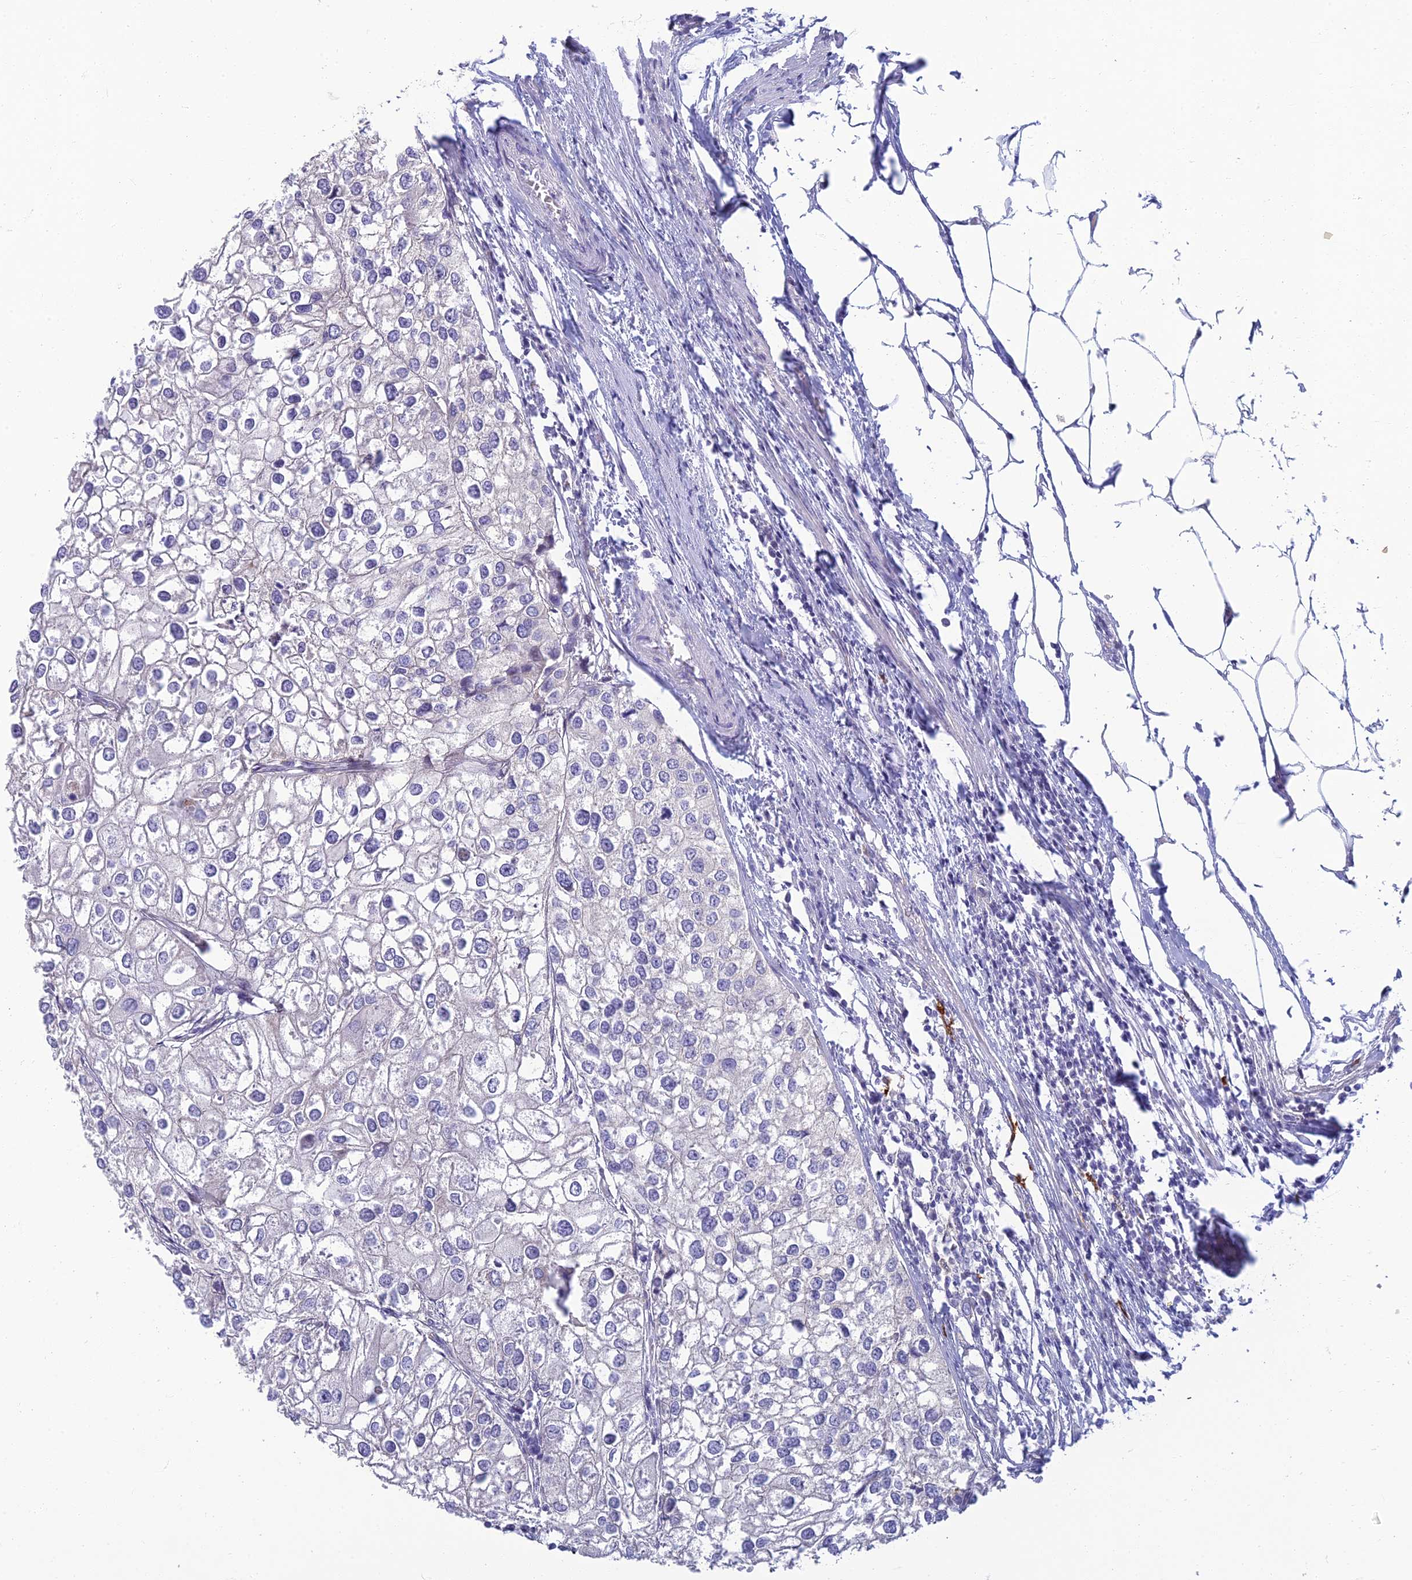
{"staining": {"intensity": "negative", "quantity": "none", "location": "none"}, "tissue": "urothelial cancer", "cell_type": "Tumor cells", "image_type": "cancer", "snomed": [{"axis": "morphology", "description": "Urothelial carcinoma, High grade"}, {"axis": "topography", "description": "Urinary bladder"}], "caption": "DAB (3,3'-diaminobenzidine) immunohistochemical staining of high-grade urothelial carcinoma demonstrates no significant expression in tumor cells. (Brightfield microscopy of DAB (3,3'-diaminobenzidine) IHC at high magnification).", "gene": "NEURL1", "patient": {"sex": "male", "age": 64}}